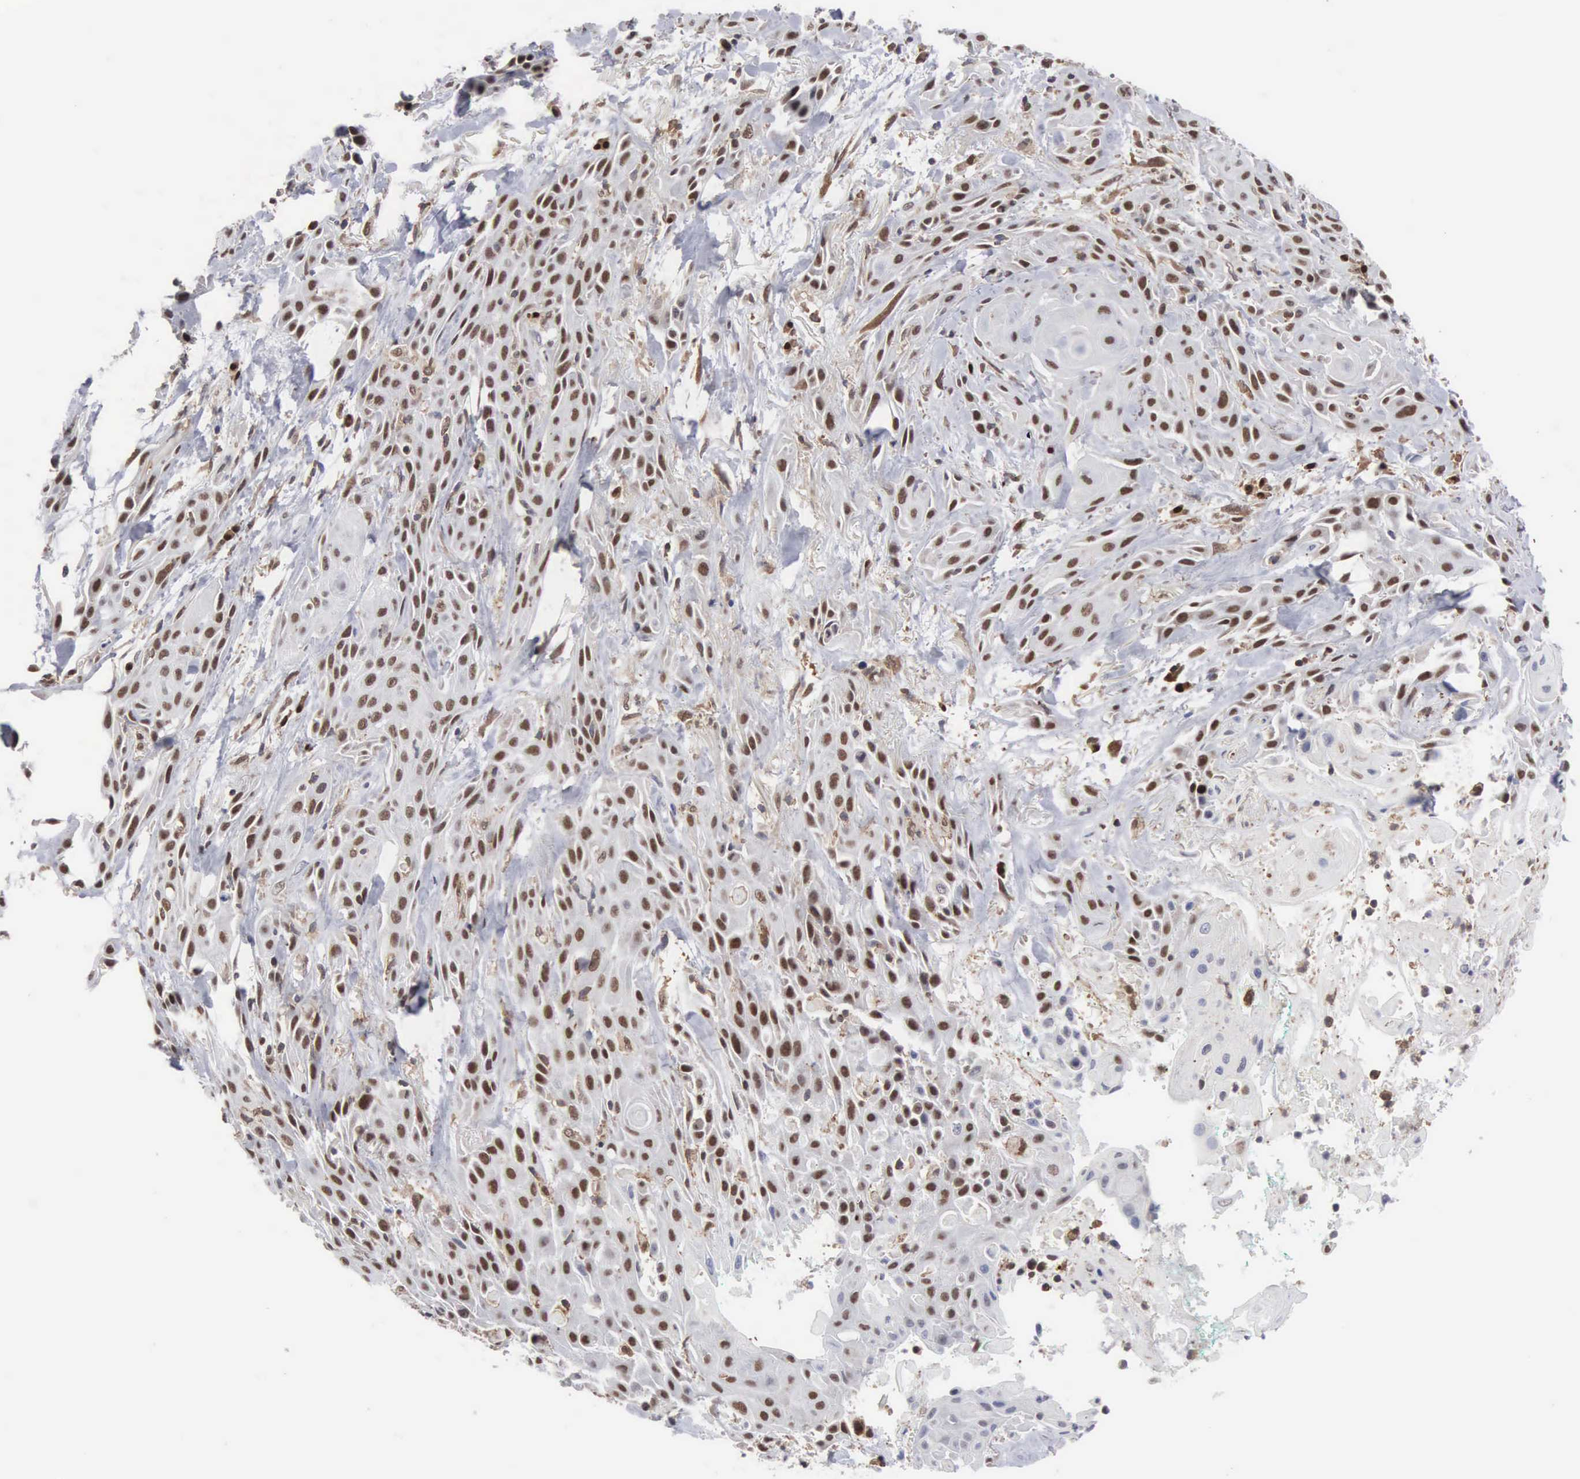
{"staining": {"intensity": "moderate", "quantity": ">75%", "location": "nuclear"}, "tissue": "skin cancer", "cell_type": "Tumor cells", "image_type": "cancer", "snomed": [{"axis": "morphology", "description": "Squamous cell carcinoma, NOS"}, {"axis": "topography", "description": "Skin"}, {"axis": "topography", "description": "Anal"}], "caption": "A brown stain shows moderate nuclear expression of a protein in human skin cancer tumor cells.", "gene": "TRMT5", "patient": {"sex": "male", "age": 64}}